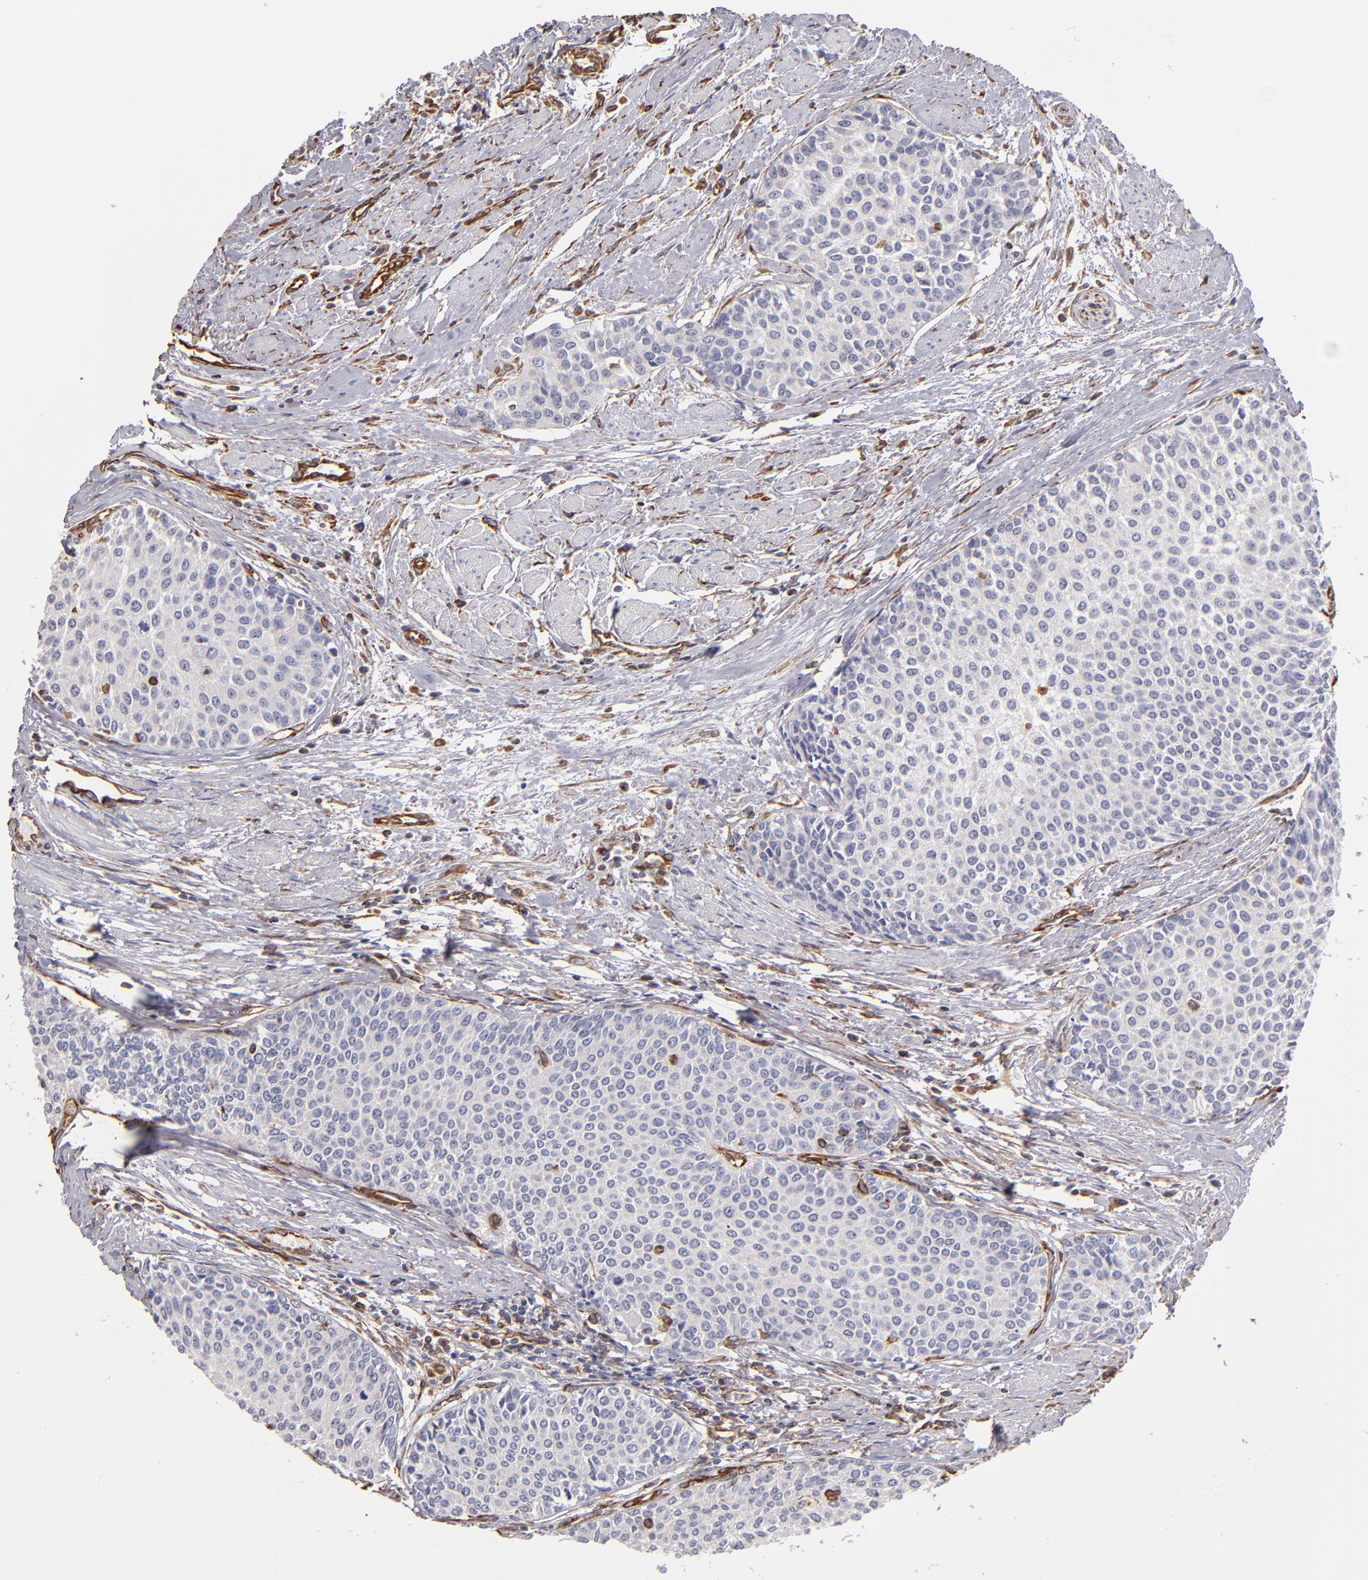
{"staining": {"intensity": "negative", "quantity": "none", "location": "none"}, "tissue": "urothelial cancer", "cell_type": "Tumor cells", "image_type": "cancer", "snomed": [{"axis": "morphology", "description": "Urothelial carcinoma, Low grade"}, {"axis": "topography", "description": "Urinary bladder"}], "caption": "The micrograph reveals no staining of tumor cells in urothelial cancer.", "gene": "ABCC1", "patient": {"sex": "female", "age": 73}}